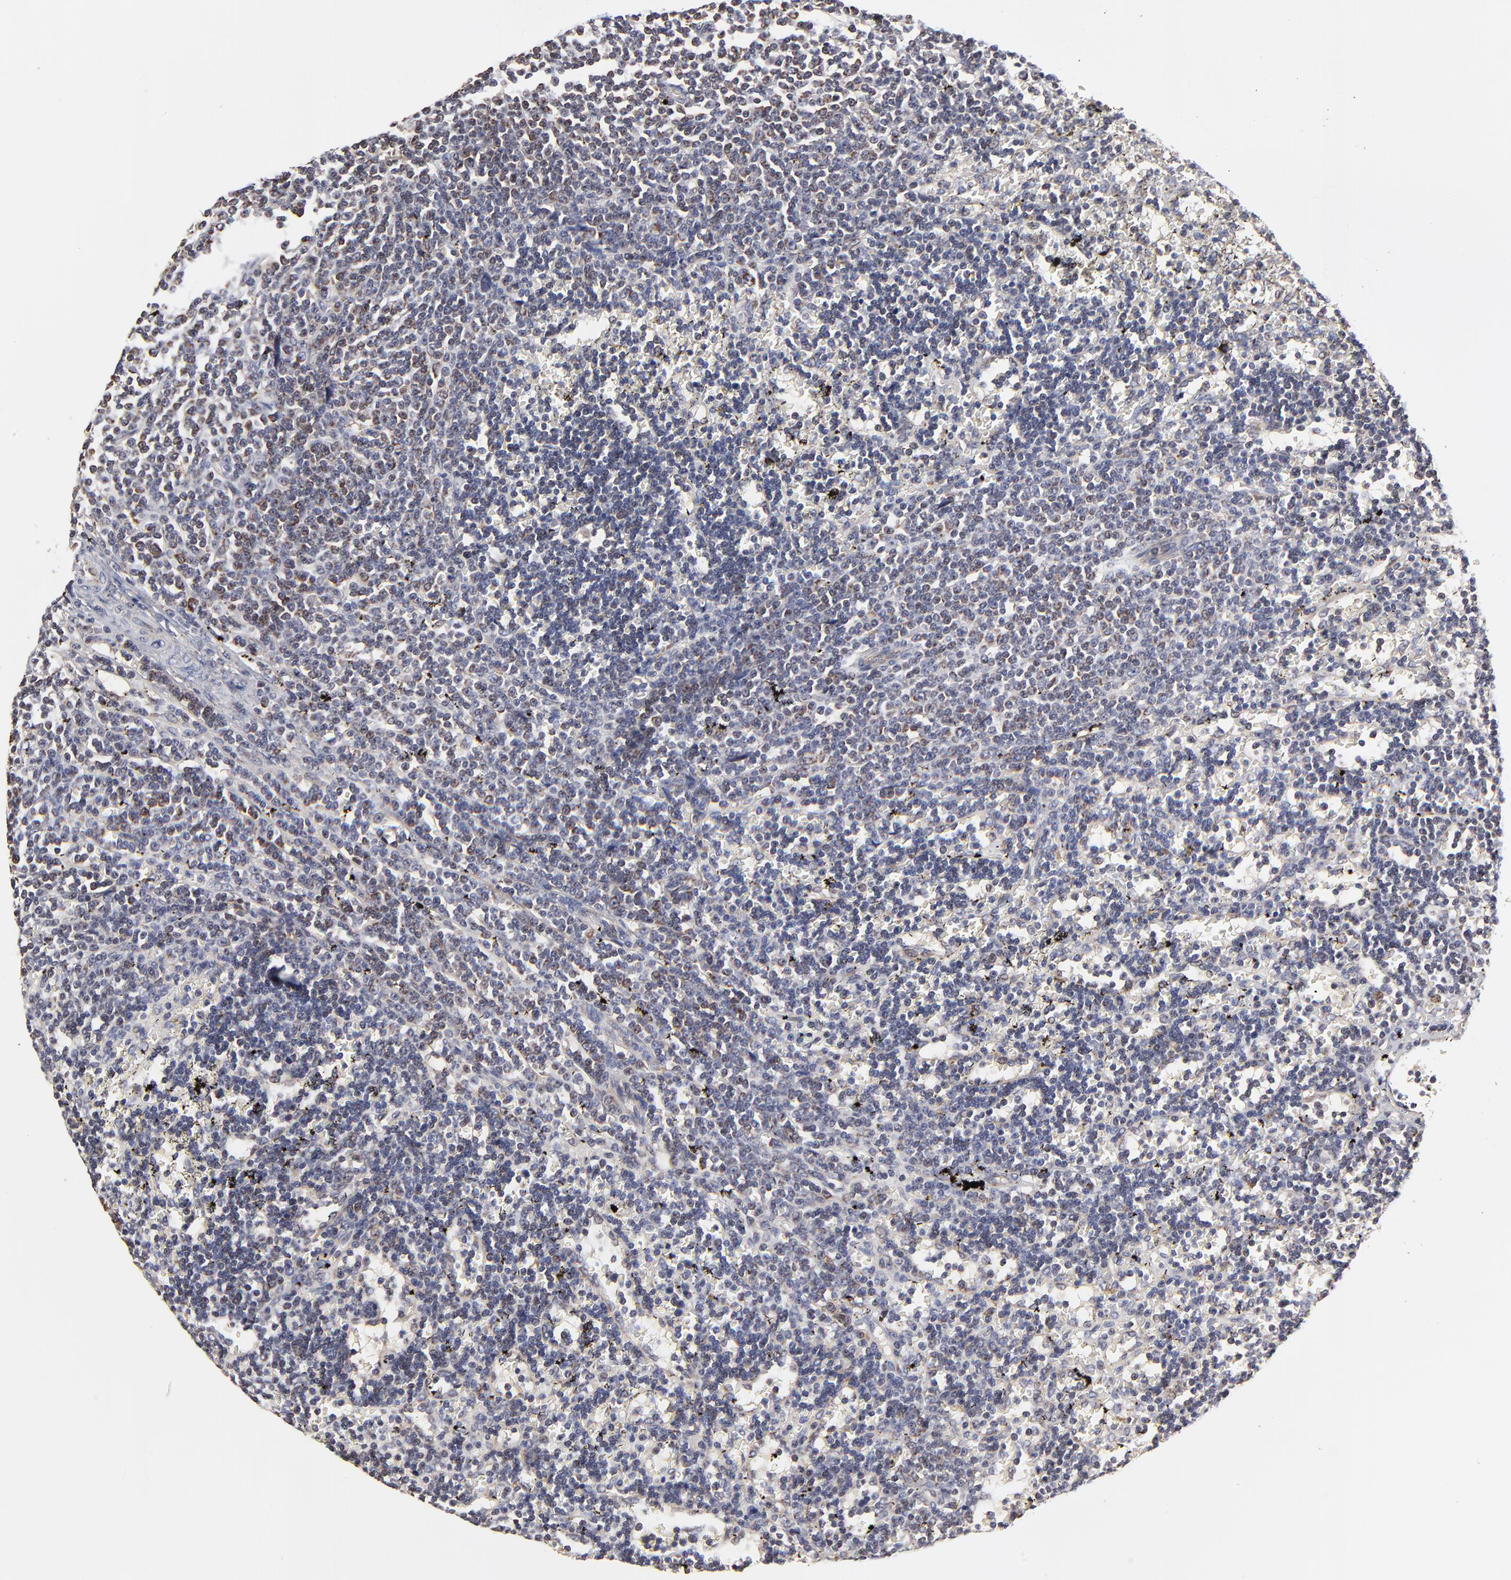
{"staining": {"intensity": "negative", "quantity": "none", "location": "none"}, "tissue": "lymphoma", "cell_type": "Tumor cells", "image_type": "cancer", "snomed": [{"axis": "morphology", "description": "Malignant lymphoma, non-Hodgkin's type, Low grade"}, {"axis": "topography", "description": "Spleen"}], "caption": "An IHC histopathology image of low-grade malignant lymphoma, non-Hodgkin's type is shown. There is no staining in tumor cells of low-grade malignant lymphoma, non-Hodgkin's type.", "gene": "ZNF550", "patient": {"sex": "male", "age": 60}}